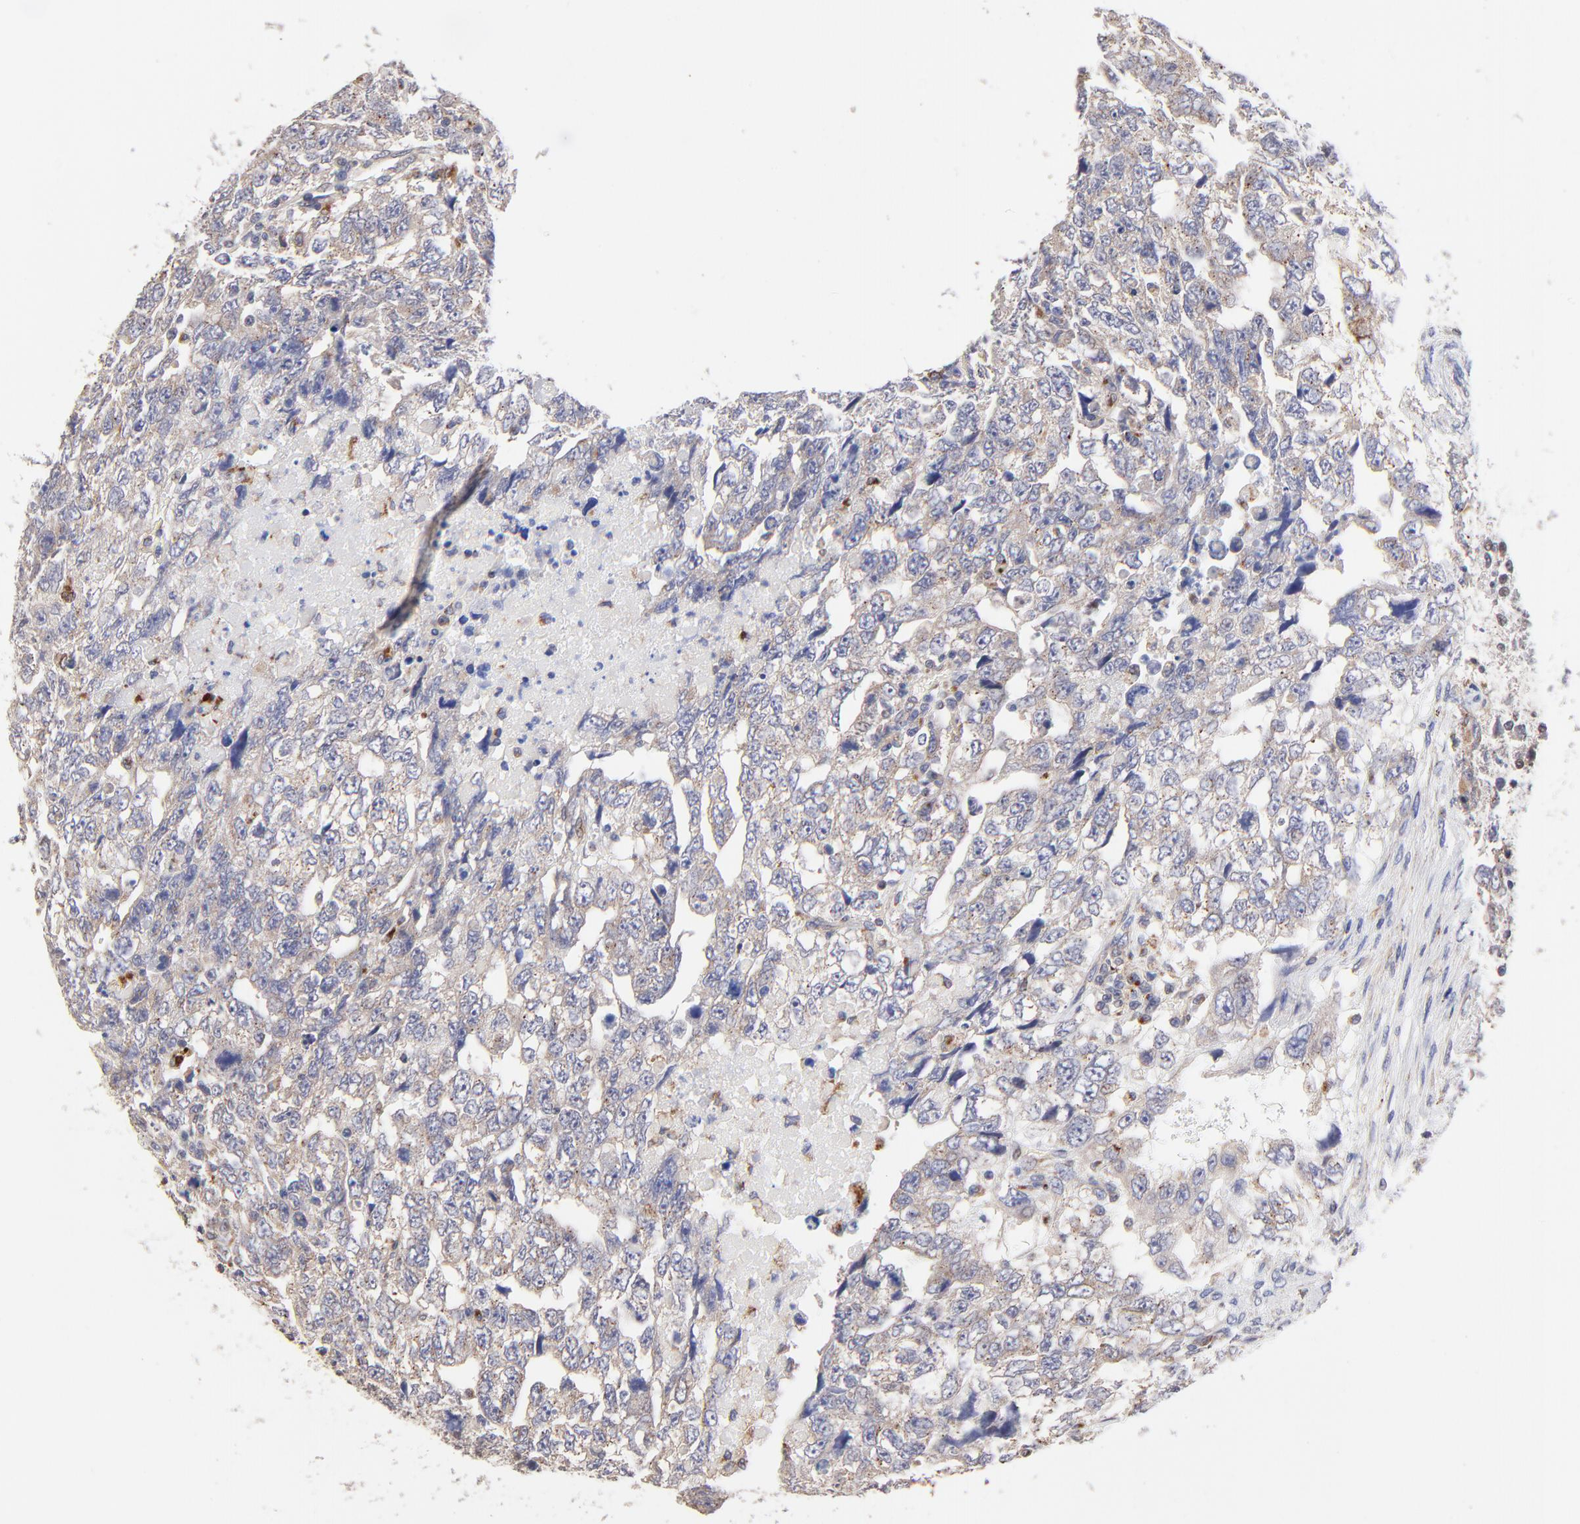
{"staining": {"intensity": "weak", "quantity": "<25%", "location": "cytoplasmic/membranous"}, "tissue": "testis cancer", "cell_type": "Tumor cells", "image_type": "cancer", "snomed": [{"axis": "morphology", "description": "Carcinoma, Embryonal, NOS"}, {"axis": "topography", "description": "Testis"}], "caption": "Testis cancer was stained to show a protein in brown. There is no significant staining in tumor cells. The staining is performed using DAB (3,3'-diaminobenzidine) brown chromogen with nuclei counter-stained in using hematoxylin.", "gene": "PDE4B", "patient": {"sex": "male", "age": 36}}